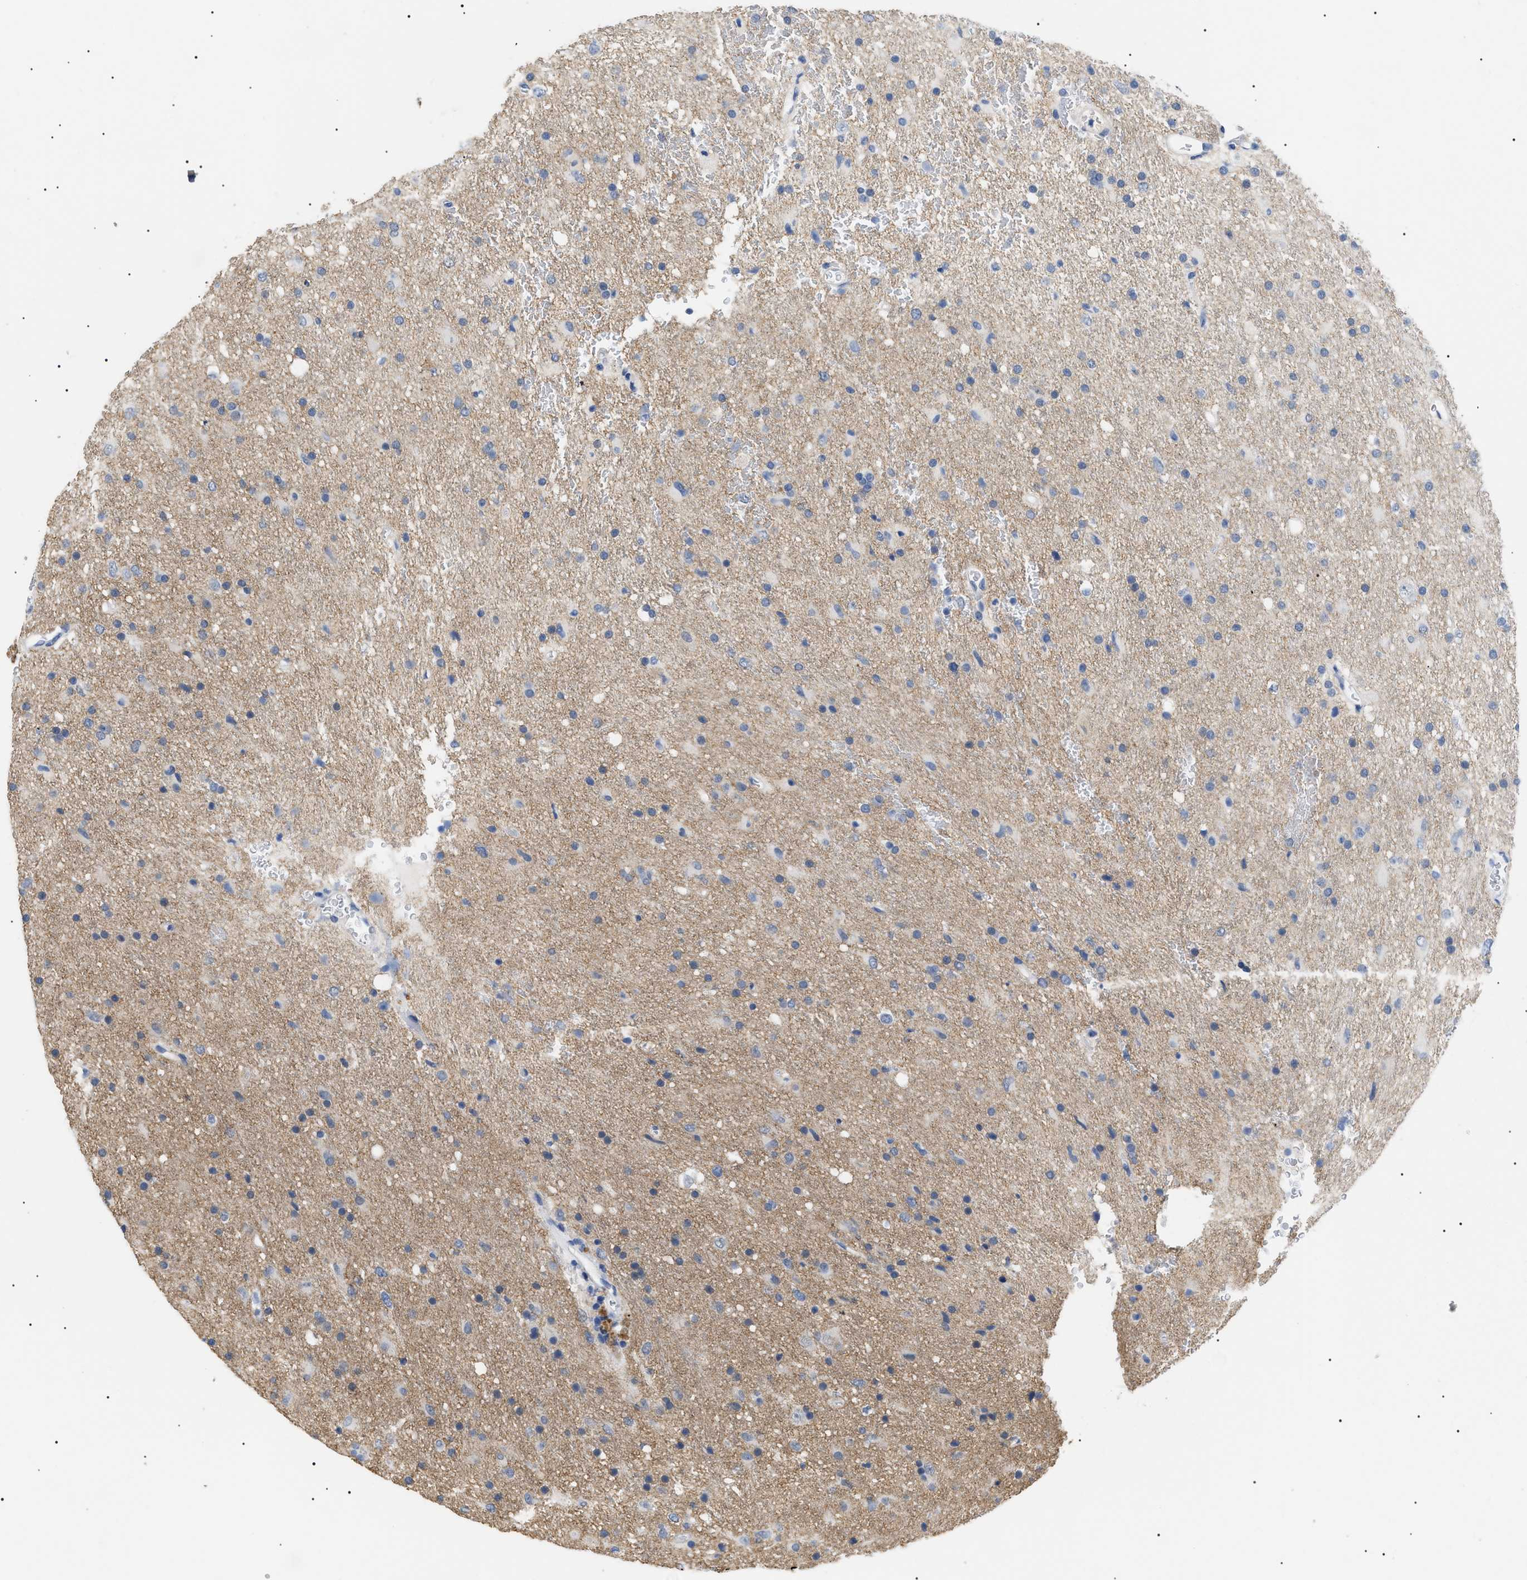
{"staining": {"intensity": "negative", "quantity": "none", "location": "none"}, "tissue": "glioma", "cell_type": "Tumor cells", "image_type": "cancer", "snomed": [{"axis": "morphology", "description": "Glioma, malignant, Low grade"}, {"axis": "topography", "description": "Brain"}], "caption": "Immunohistochemistry (IHC) image of human low-grade glioma (malignant) stained for a protein (brown), which reveals no positivity in tumor cells.", "gene": "PRRT2", "patient": {"sex": "male", "age": 77}}